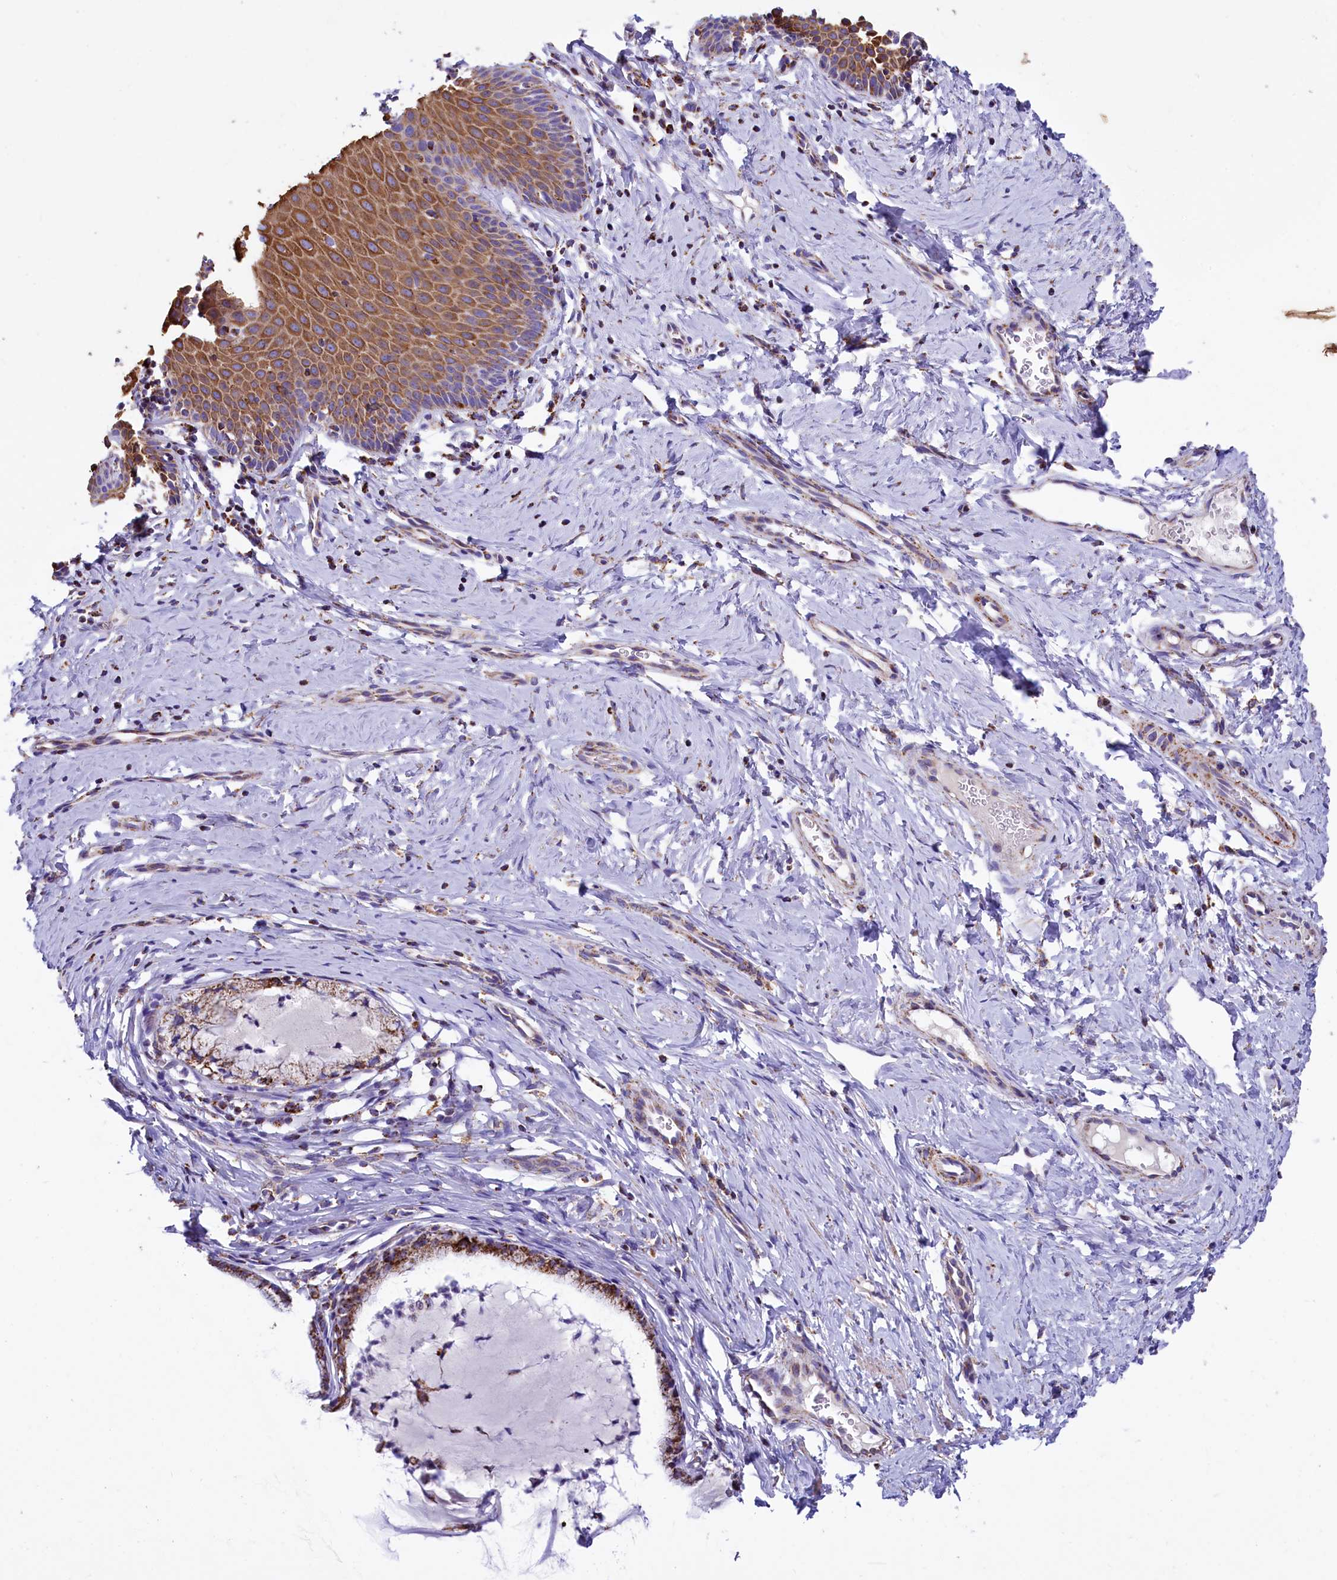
{"staining": {"intensity": "moderate", "quantity": ">75%", "location": "cytoplasmic/membranous"}, "tissue": "cervix", "cell_type": "Glandular cells", "image_type": "normal", "snomed": [{"axis": "morphology", "description": "Normal tissue, NOS"}, {"axis": "topography", "description": "Cervix"}], "caption": "The micrograph reveals immunohistochemical staining of normal cervix. There is moderate cytoplasmic/membranous expression is identified in about >75% of glandular cells. The protein is stained brown, and the nuclei are stained in blue (DAB (3,3'-diaminobenzidine) IHC with brightfield microscopy, high magnification).", "gene": "IDH3A", "patient": {"sex": "female", "age": 36}}